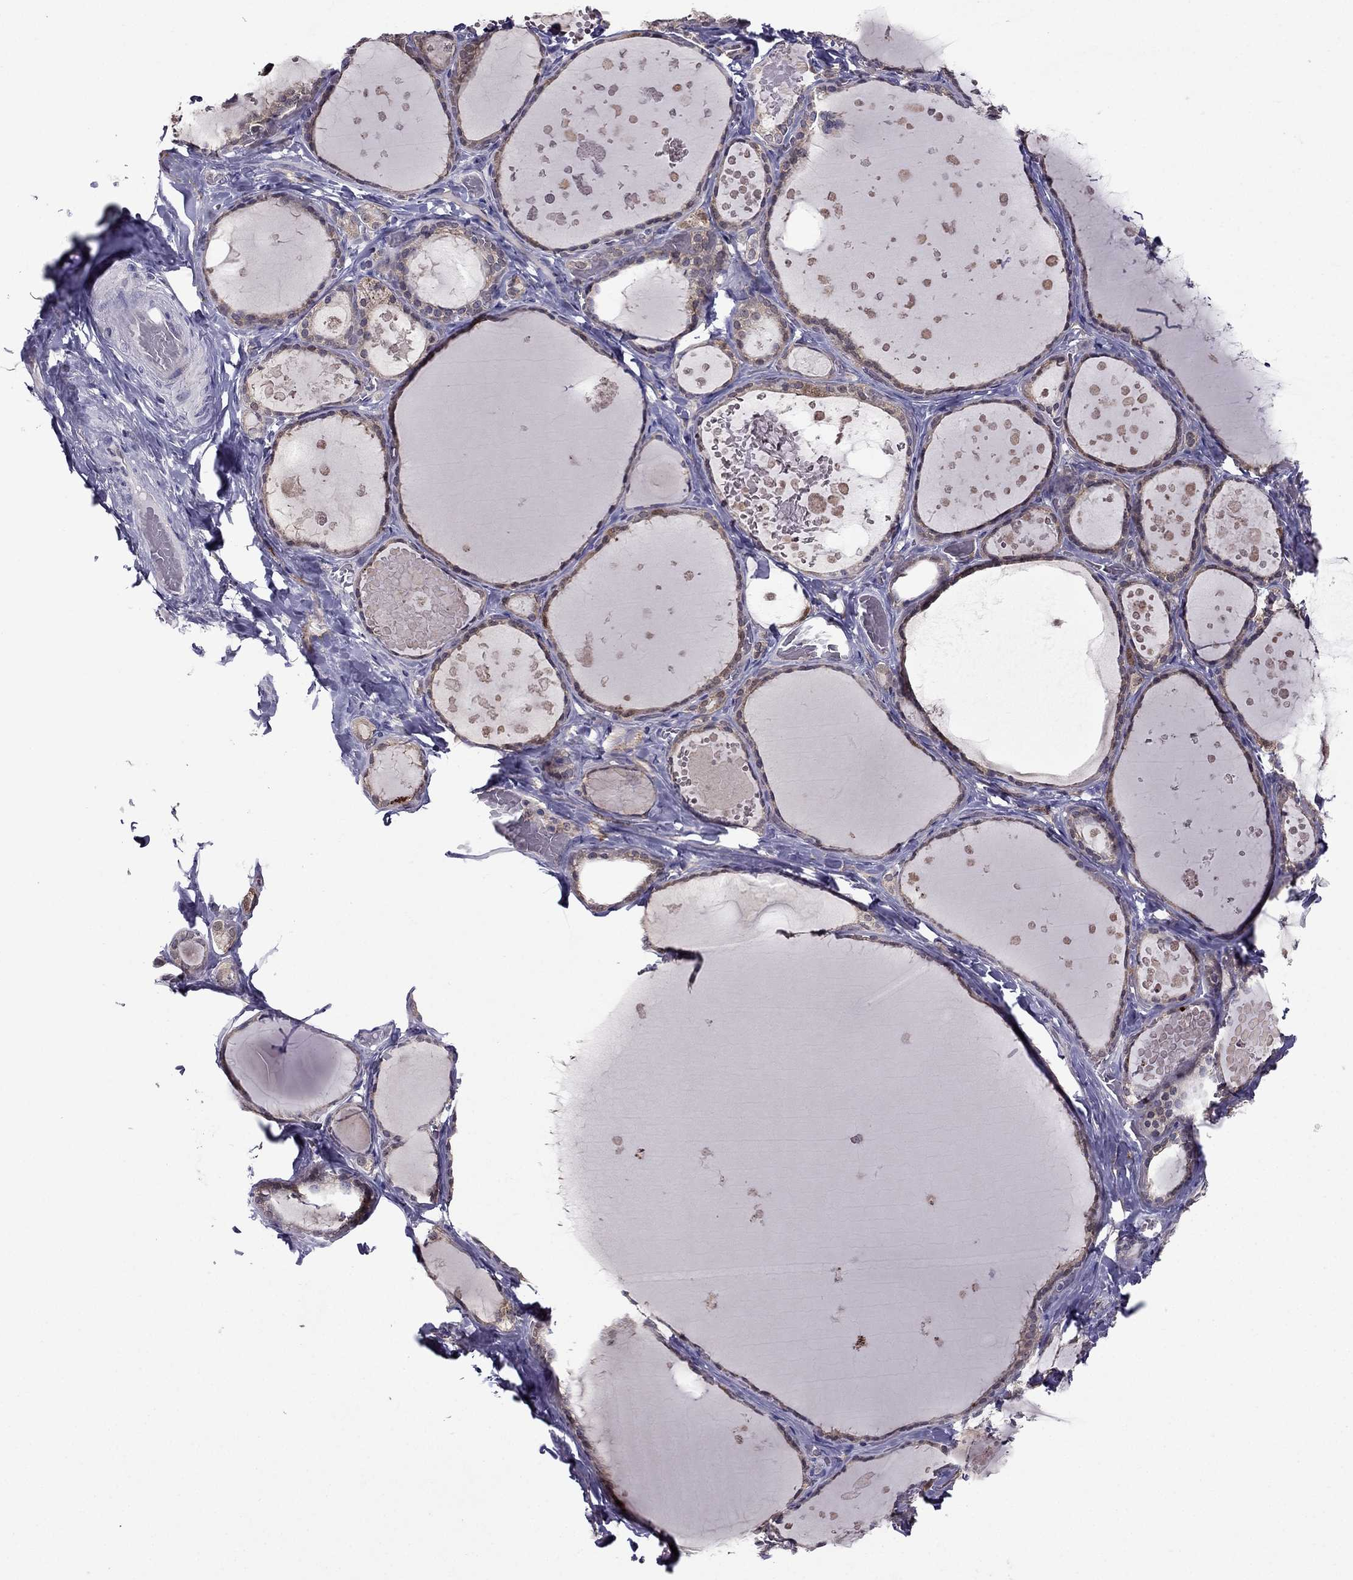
{"staining": {"intensity": "weak", "quantity": ">75%", "location": "cytoplasmic/membranous"}, "tissue": "thyroid gland", "cell_type": "Glandular cells", "image_type": "normal", "snomed": [{"axis": "morphology", "description": "Normal tissue, NOS"}, {"axis": "topography", "description": "Thyroid gland"}], "caption": "Thyroid gland stained with immunohistochemistry demonstrates weak cytoplasmic/membranous expression in approximately >75% of glandular cells.", "gene": "CDK5", "patient": {"sex": "female", "age": 56}}